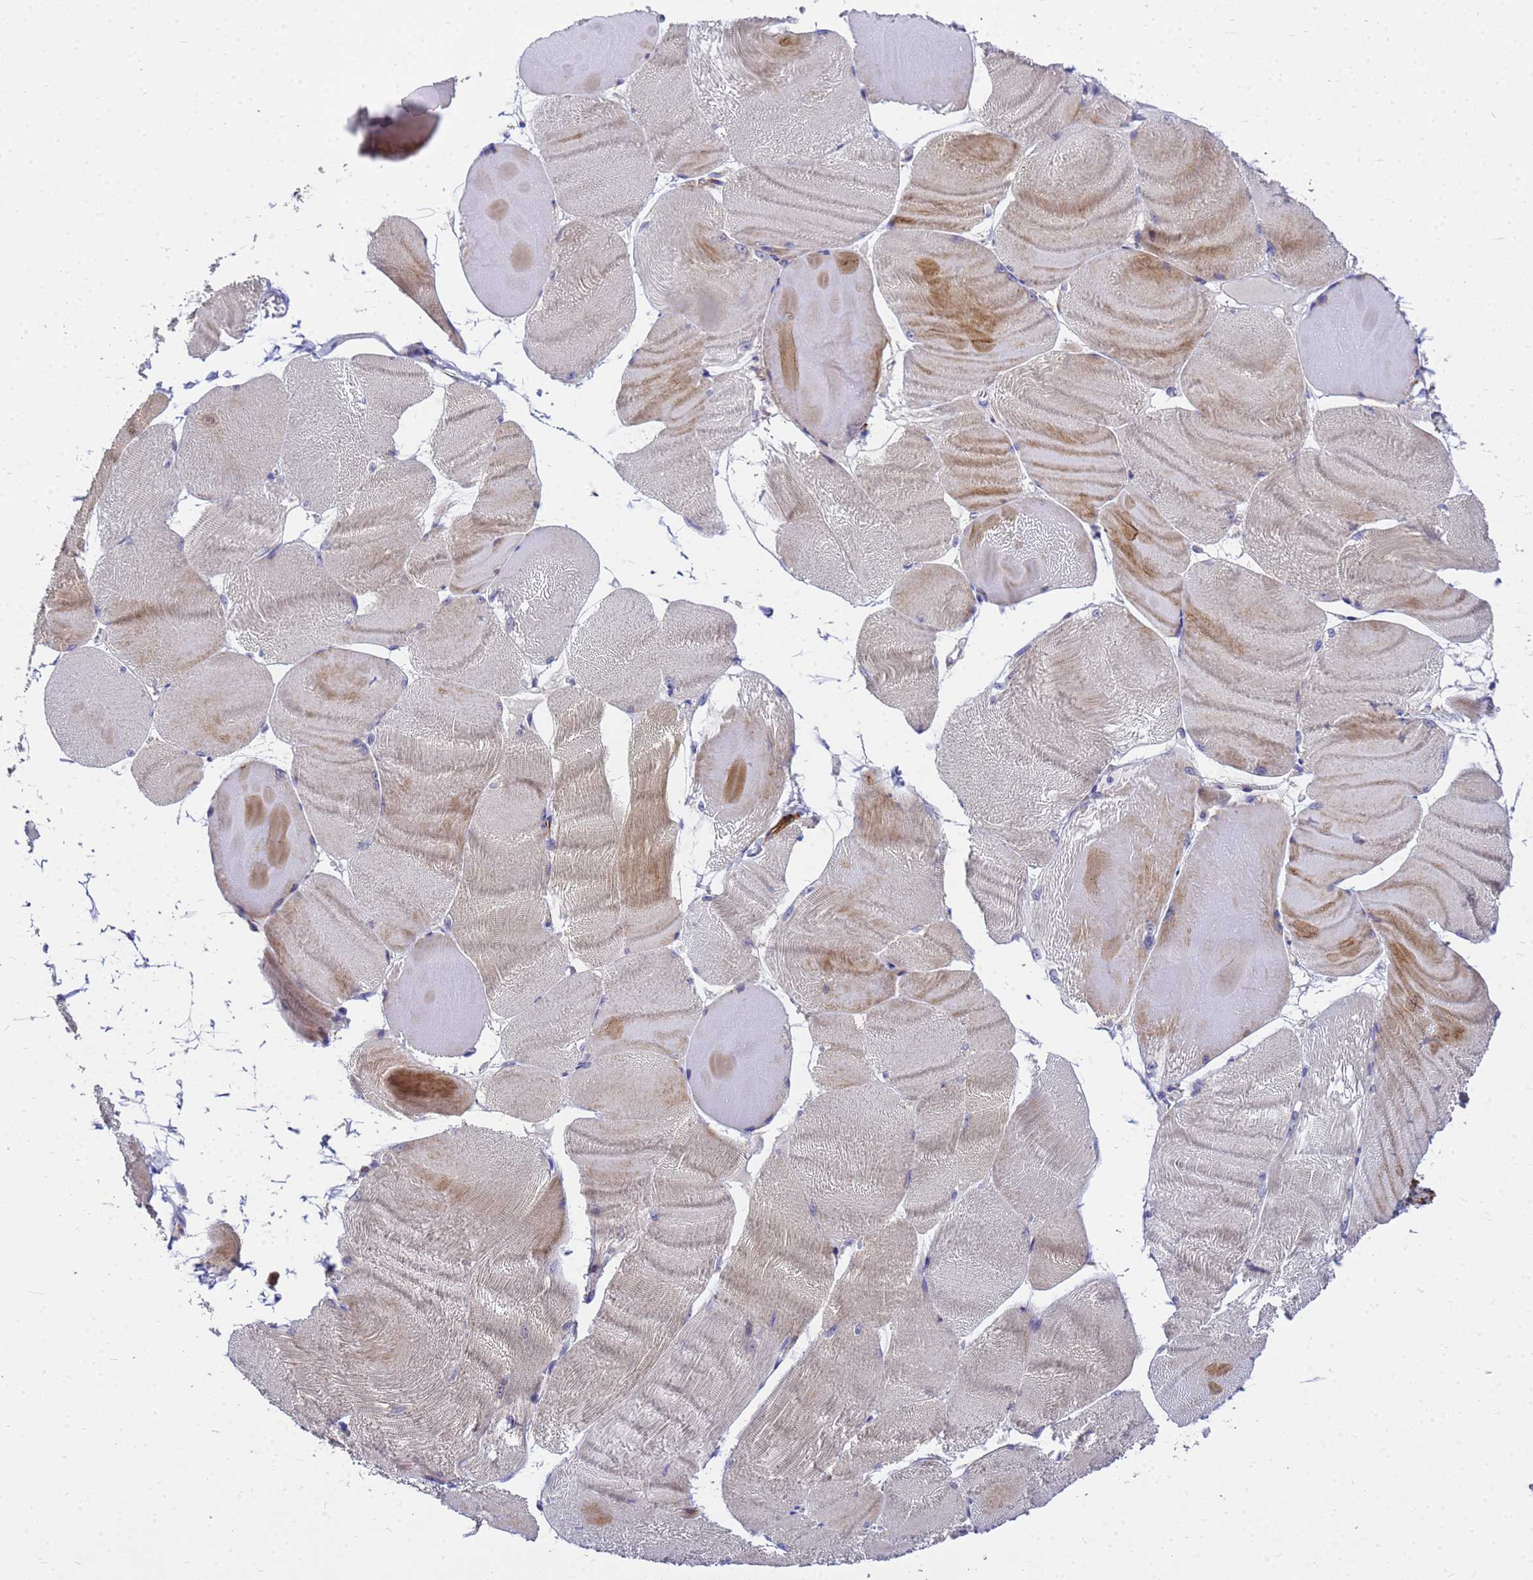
{"staining": {"intensity": "moderate", "quantity": "25%-75%", "location": "cytoplasmic/membranous"}, "tissue": "skeletal muscle", "cell_type": "Myocytes", "image_type": "normal", "snomed": [{"axis": "morphology", "description": "Normal tissue, NOS"}, {"axis": "morphology", "description": "Basal cell carcinoma"}, {"axis": "topography", "description": "Skeletal muscle"}], "caption": "IHC image of benign skeletal muscle: human skeletal muscle stained using immunohistochemistry demonstrates medium levels of moderate protein expression localized specifically in the cytoplasmic/membranous of myocytes, appearing as a cytoplasmic/membranous brown color.", "gene": "POP7", "patient": {"sex": "female", "age": 64}}